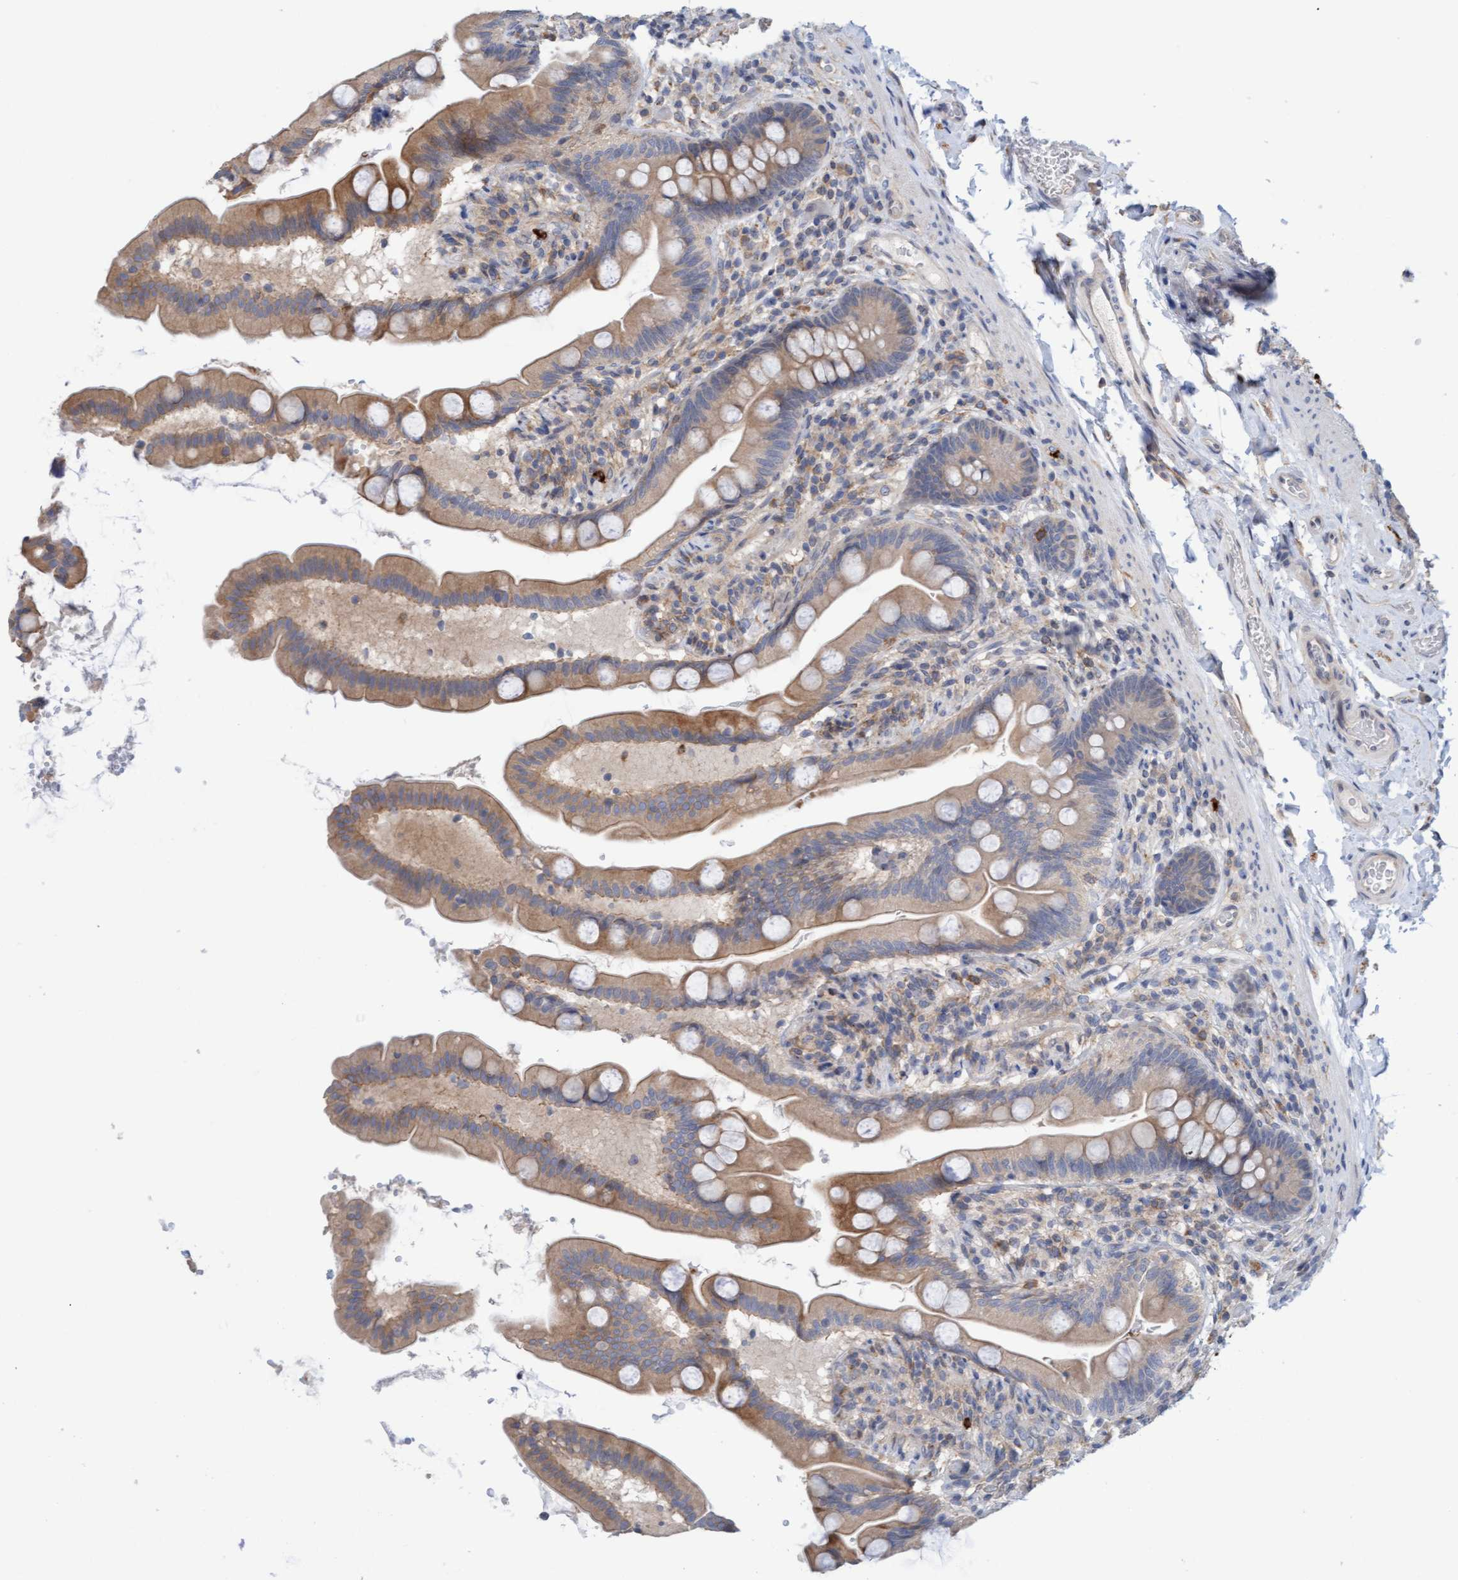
{"staining": {"intensity": "moderate", "quantity": ">75%", "location": "cytoplasmic/membranous"}, "tissue": "small intestine", "cell_type": "Glandular cells", "image_type": "normal", "snomed": [{"axis": "morphology", "description": "Normal tissue, NOS"}, {"axis": "topography", "description": "Small intestine"}], "caption": "Immunohistochemical staining of benign human small intestine demonstrates >75% levels of moderate cytoplasmic/membranous protein expression in approximately >75% of glandular cells.", "gene": "MMP8", "patient": {"sex": "female", "age": 56}}